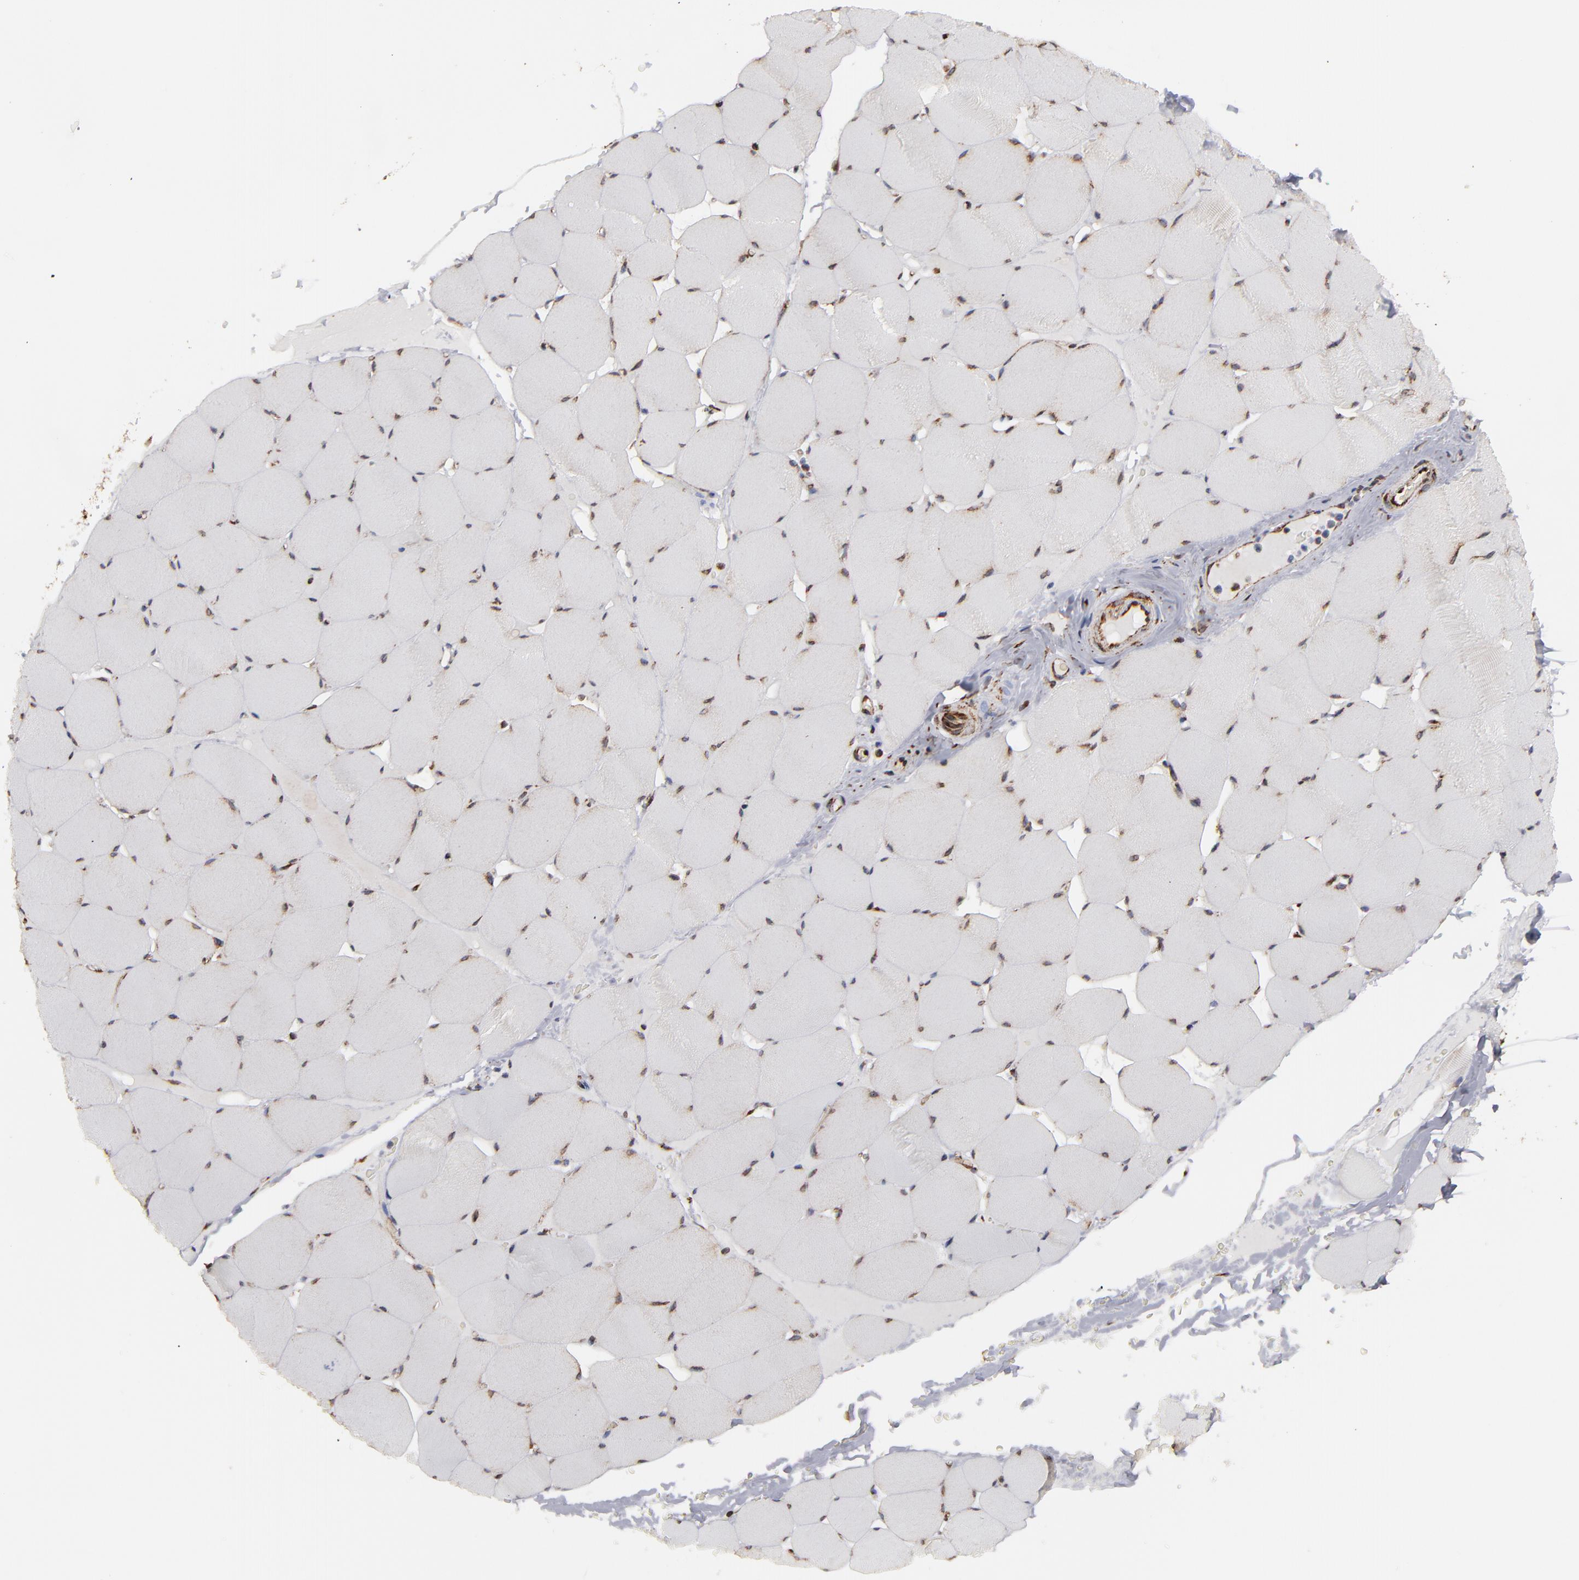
{"staining": {"intensity": "moderate", "quantity": "25%-75%", "location": "cytoplasmic/membranous,nuclear"}, "tissue": "skeletal muscle", "cell_type": "Myocytes", "image_type": "normal", "snomed": [{"axis": "morphology", "description": "Normal tissue, NOS"}, {"axis": "topography", "description": "Skeletal muscle"}], "caption": "Myocytes reveal medium levels of moderate cytoplasmic/membranous,nuclear staining in approximately 25%-75% of cells in benign human skeletal muscle. (IHC, brightfield microscopy, high magnification).", "gene": "KTN1", "patient": {"sex": "male", "age": 62}}